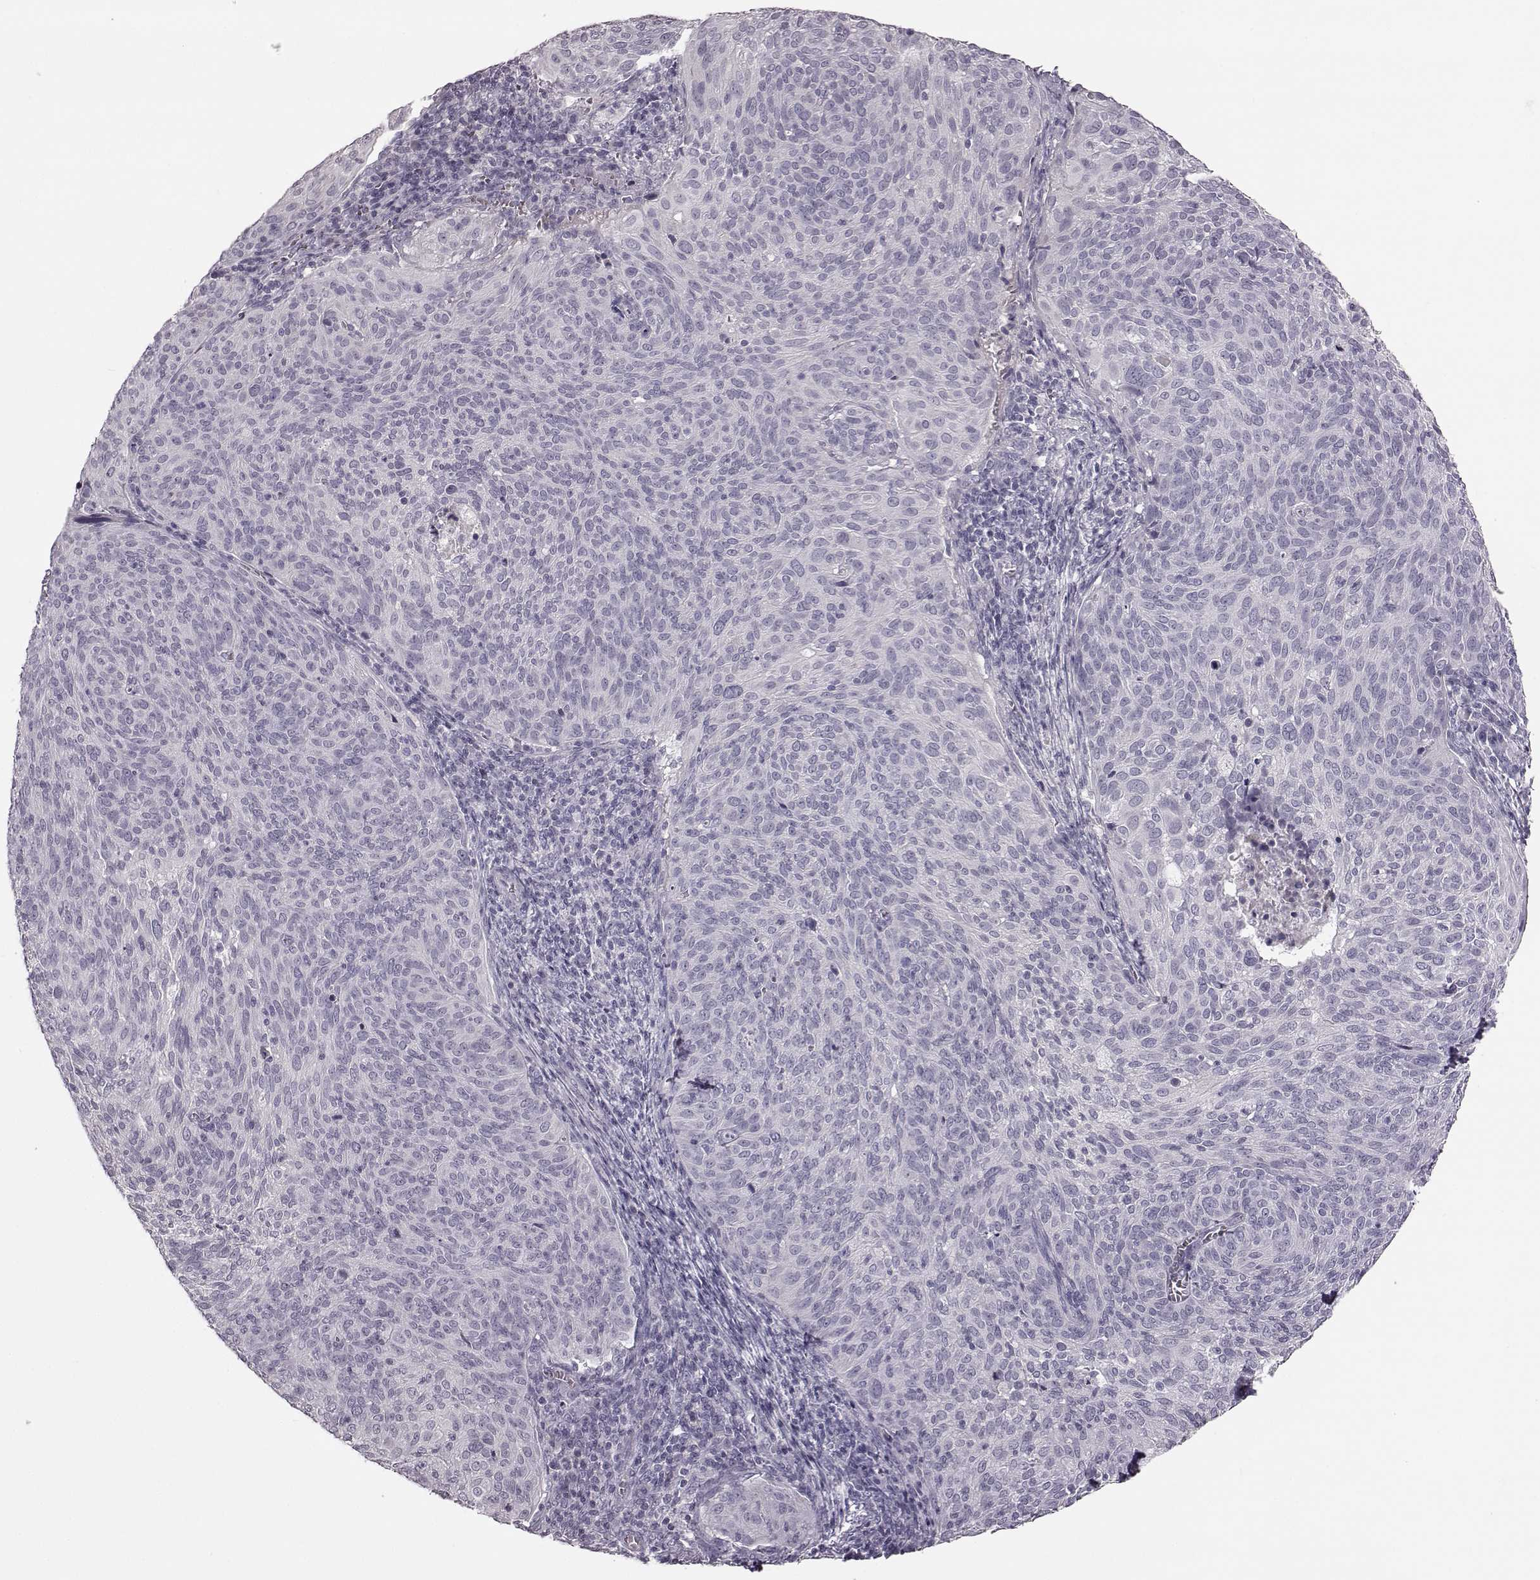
{"staining": {"intensity": "negative", "quantity": "none", "location": "none"}, "tissue": "cervical cancer", "cell_type": "Tumor cells", "image_type": "cancer", "snomed": [{"axis": "morphology", "description": "Squamous cell carcinoma, NOS"}, {"axis": "topography", "description": "Cervix"}], "caption": "Protein analysis of cervical cancer (squamous cell carcinoma) demonstrates no significant expression in tumor cells.", "gene": "ZNF433", "patient": {"sex": "female", "age": 39}}